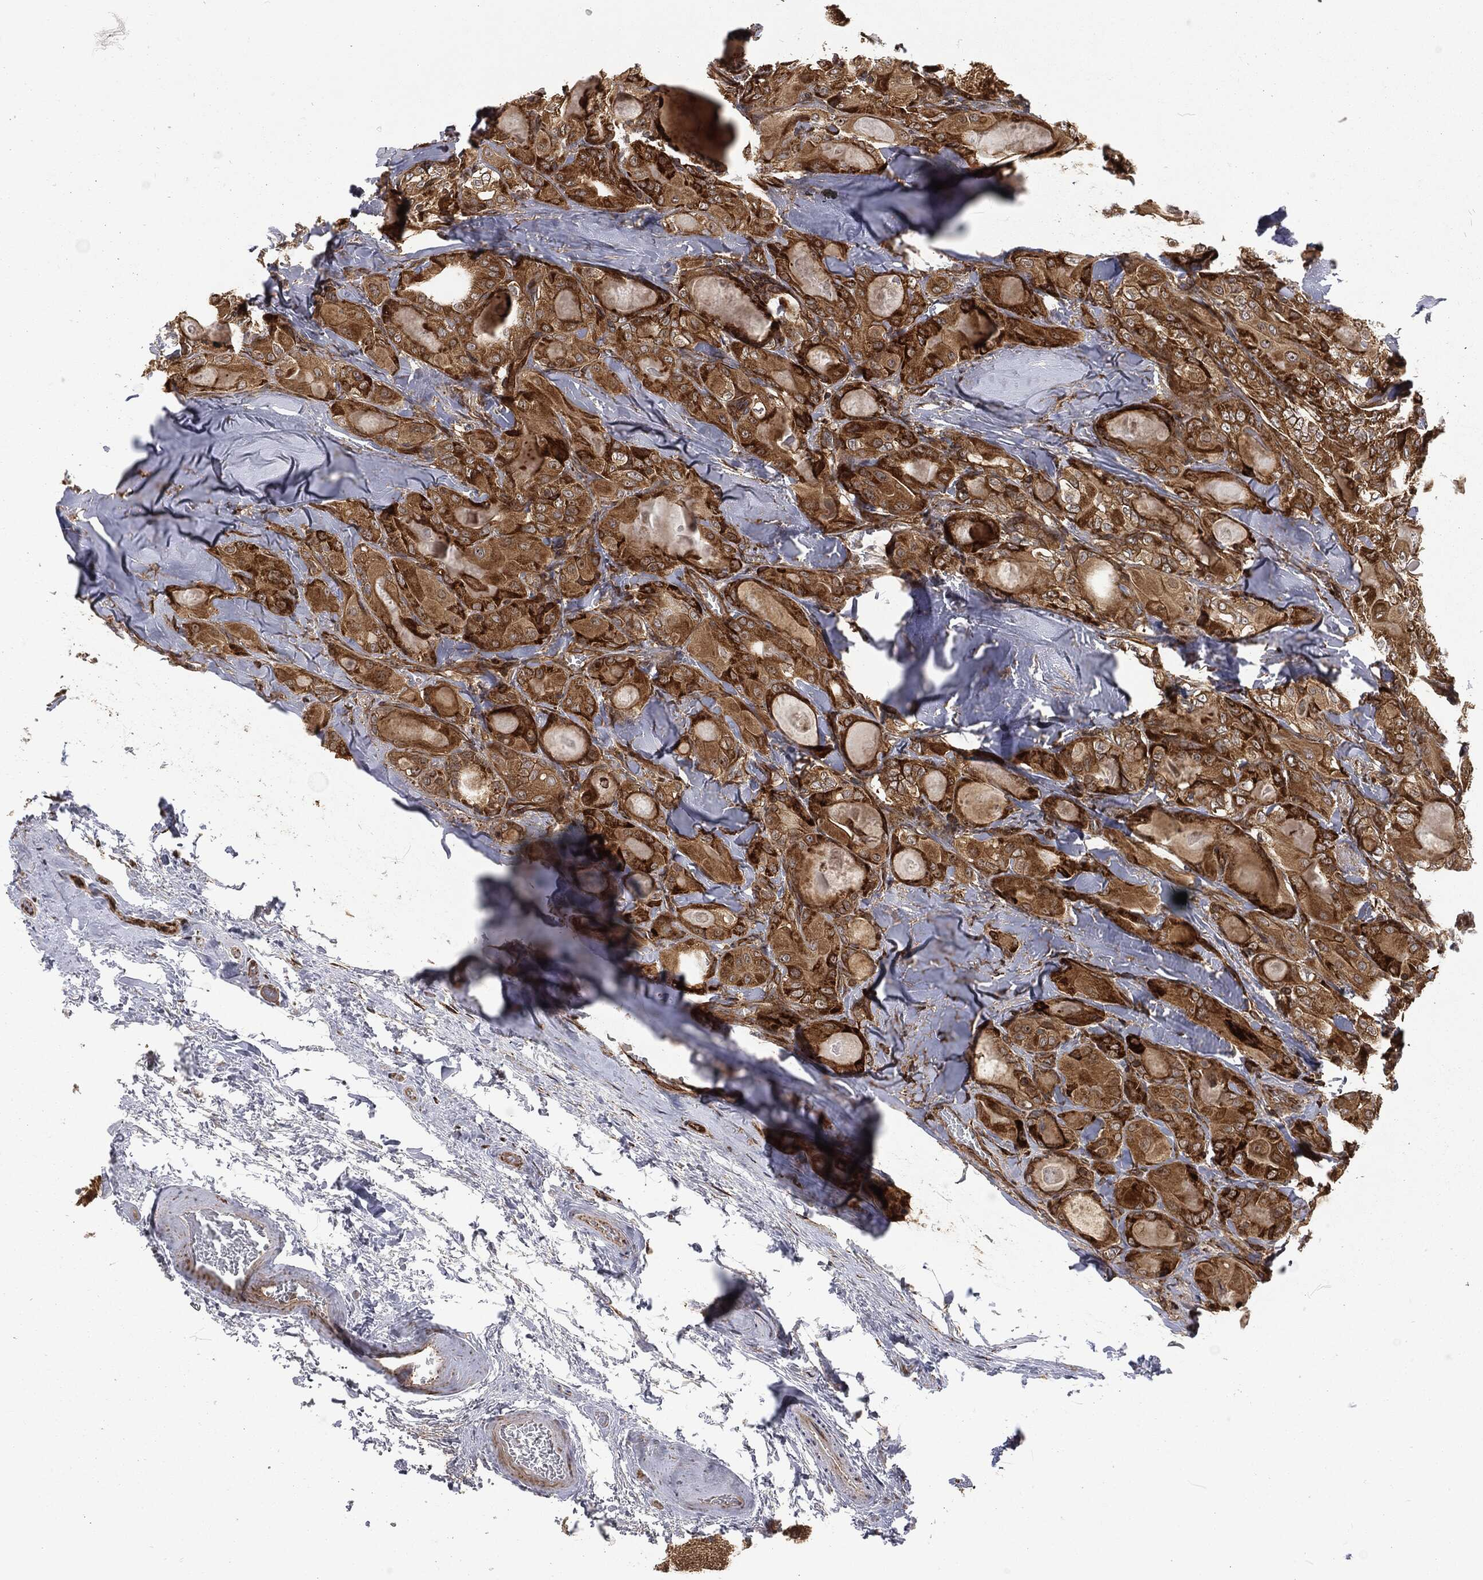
{"staining": {"intensity": "moderate", "quantity": ">75%", "location": "cytoplasmic/membranous"}, "tissue": "thyroid cancer", "cell_type": "Tumor cells", "image_type": "cancer", "snomed": [{"axis": "morphology", "description": "Normal tissue, NOS"}, {"axis": "morphology", "description": "Papillary adenocarcinoma, NOS"}, {"axis": "topography", "description": "Thyroid gland"}], "caption": "The photomicrograph demonstrates a brown stain indicating the presence of a protein in the cytoplasmic/membranous of tumor cells in thyroid papillary adenocarcinoma.", "gene": "RFTN1", "patient": {"sex": "female", "age": 66}}